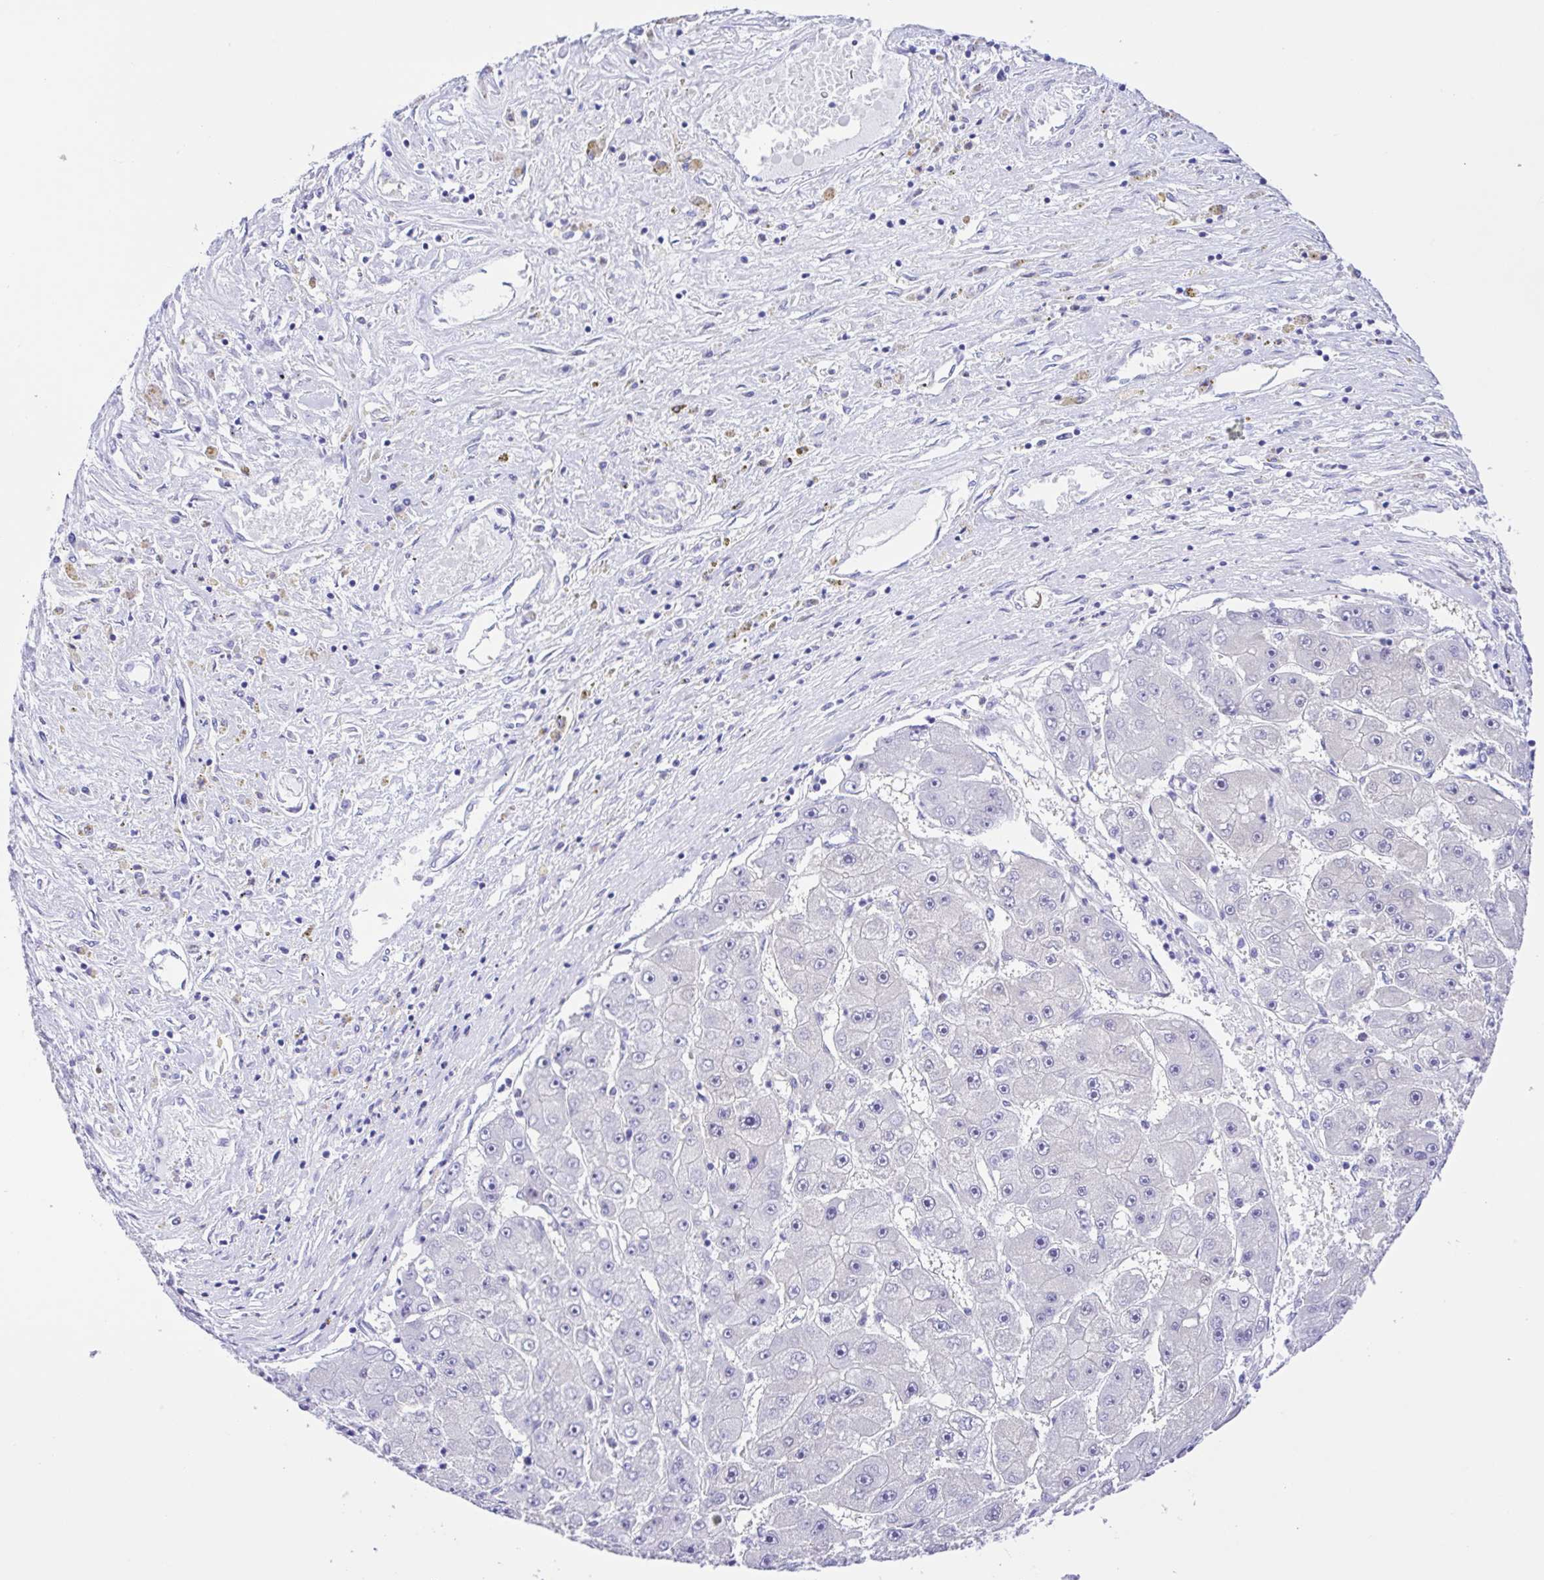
{"staining": {"intensity": "negative", "quantity": "none", "location": "none"}, "tissue": "liver cancer", "cell_type": "Tumor cells", "image_type": "cancer", "snomed": [{"axis": "morphology", "description": "Carcinoma, Hepatocellular, NOS"}, {"axis": "topography", "description": "Liver"}], "caption": "High power microscopy micrograph of an IHC histopathology image of liver hepatocellular carcinoma, revealing no significant positivity in tumor cells. (DAB immunohistochemistry (IHC), high magnification).", "gene": "GPR17", "patient": {"sex": "female", "age": 61}}